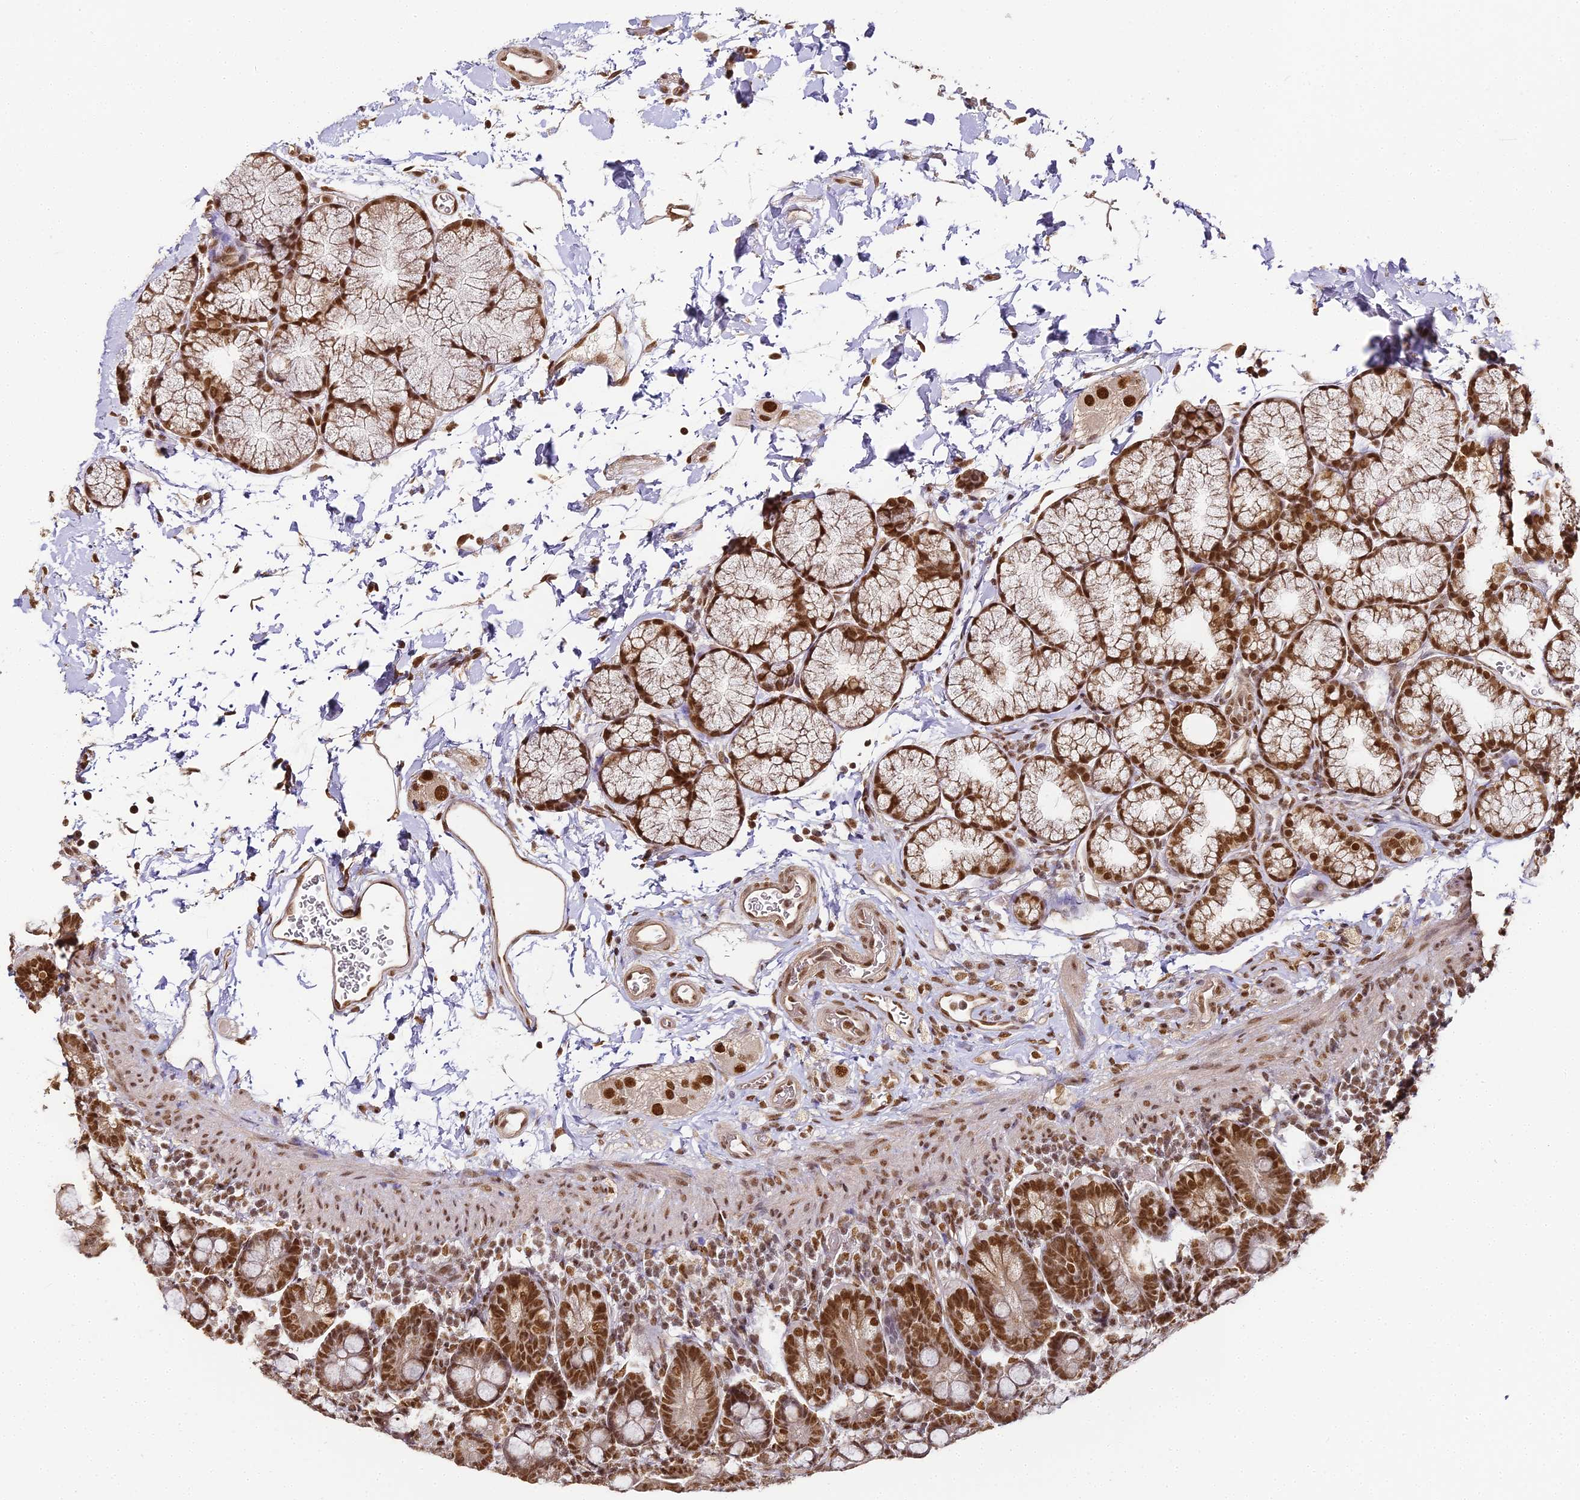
{"staining": {"intensity": "strong", "quantity": ">75%", "location": "nuclear"}, "tissue": "duodenum", "cell_type": "Glandular cells", "image_type": "normal", "snomed": [{"axis": "morphology", "description": "Normal tissue, NOS"}, {"axis": "topography", "description": "Duodenum"}], "caption": "Brown immunohistochemical staining in unremarkable duodenum displays strong nuclear staining in about >75% of glandular cells.", "gene": "HNRNPA1", "patient": {"sex": "male", "age": 35}}